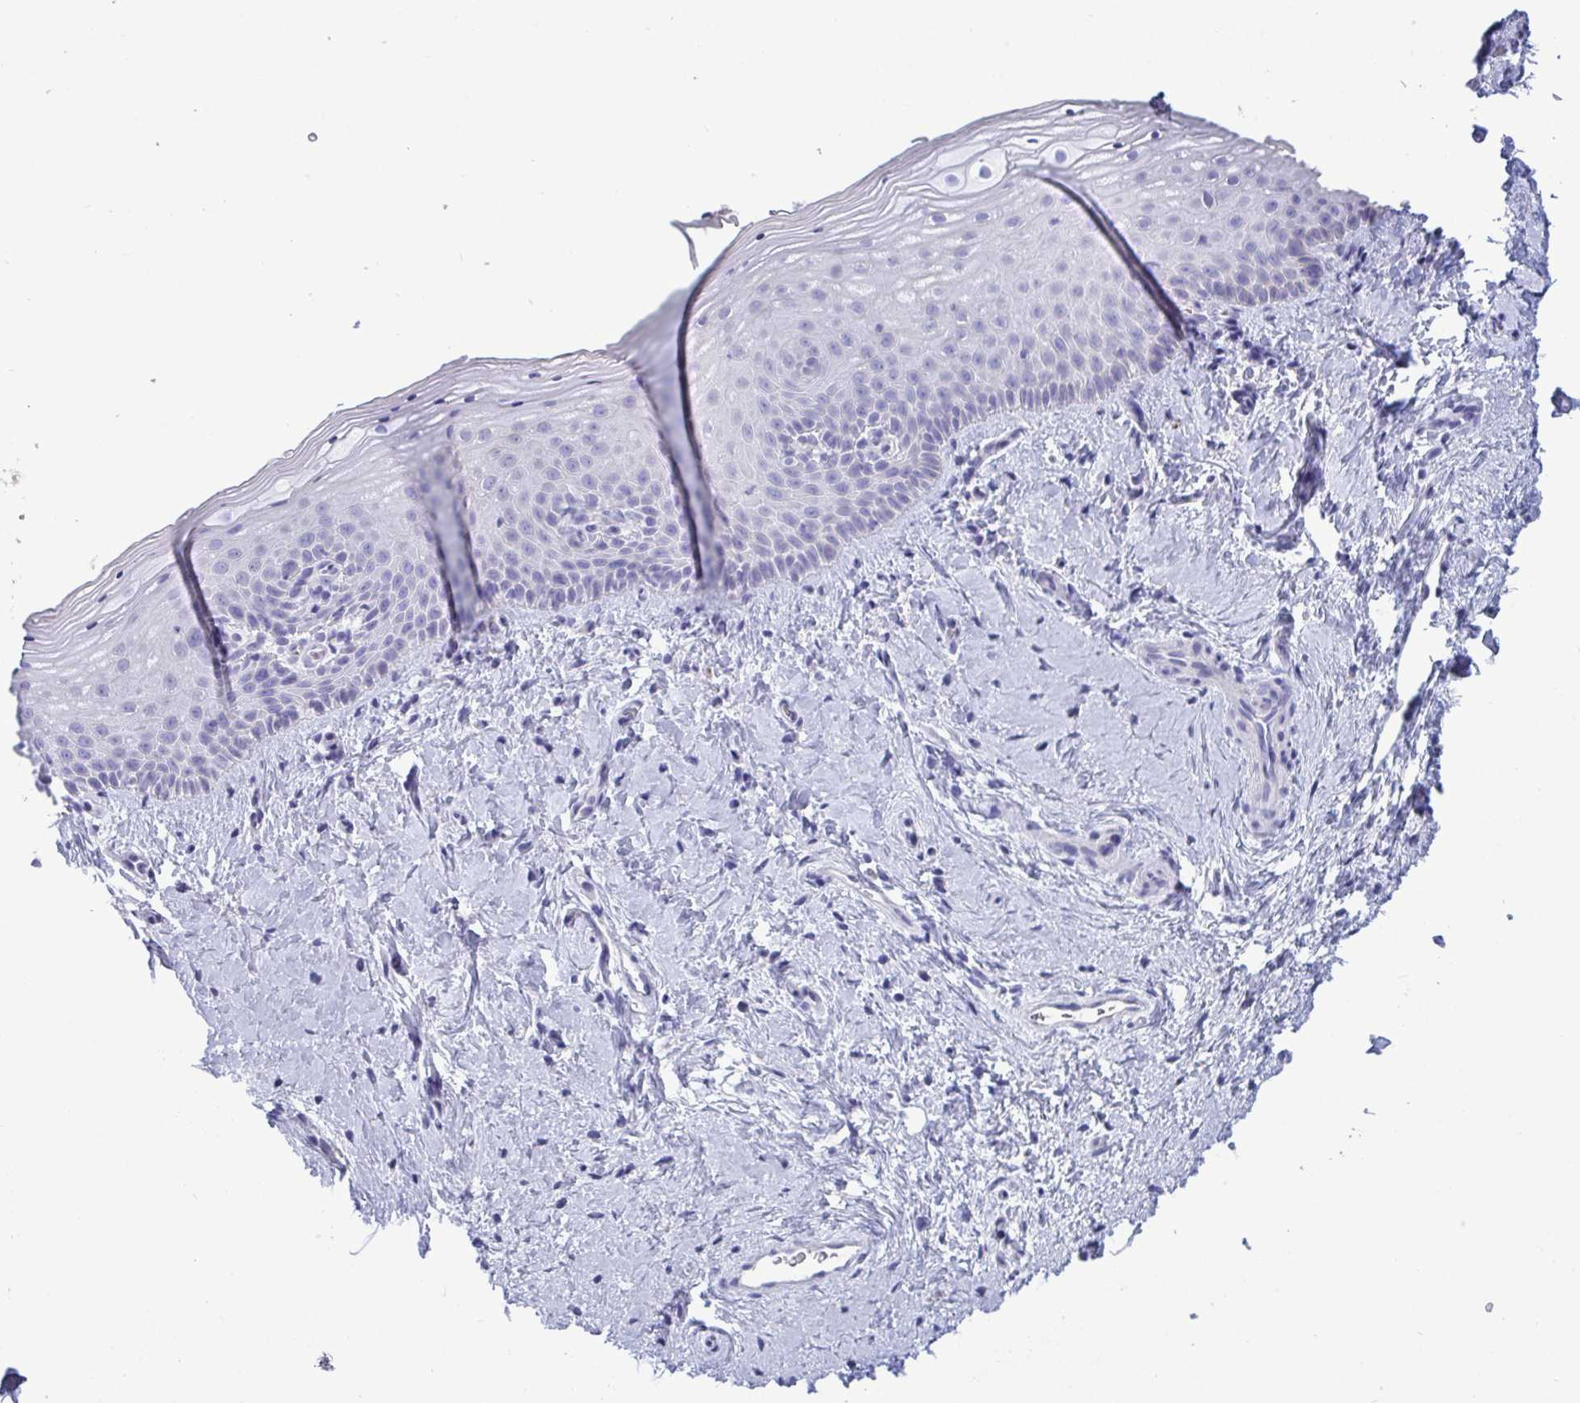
{"staining": {"intensity": "moderate", "quantity": "<25%", "location": "cytoplasmic/membranous"}, "tissue": "vagina", "cell_type": "Squamous epithelial cells", "image_type": "normal", "snomed": [{"axis": "morphology", "description": "Normal tissue, NOS"}, {"axis": "topography", "description": "Vagina"}], "caption": "Protein expression by immunohistochemistry (IHC) exhibits moderate cytoplasmic/membranous staining in approximately <25% of squamous epithelial cells in unremarkable vagina.", "gene": "TAS2R38", "patient": {"sex": "female", "age": 51}}